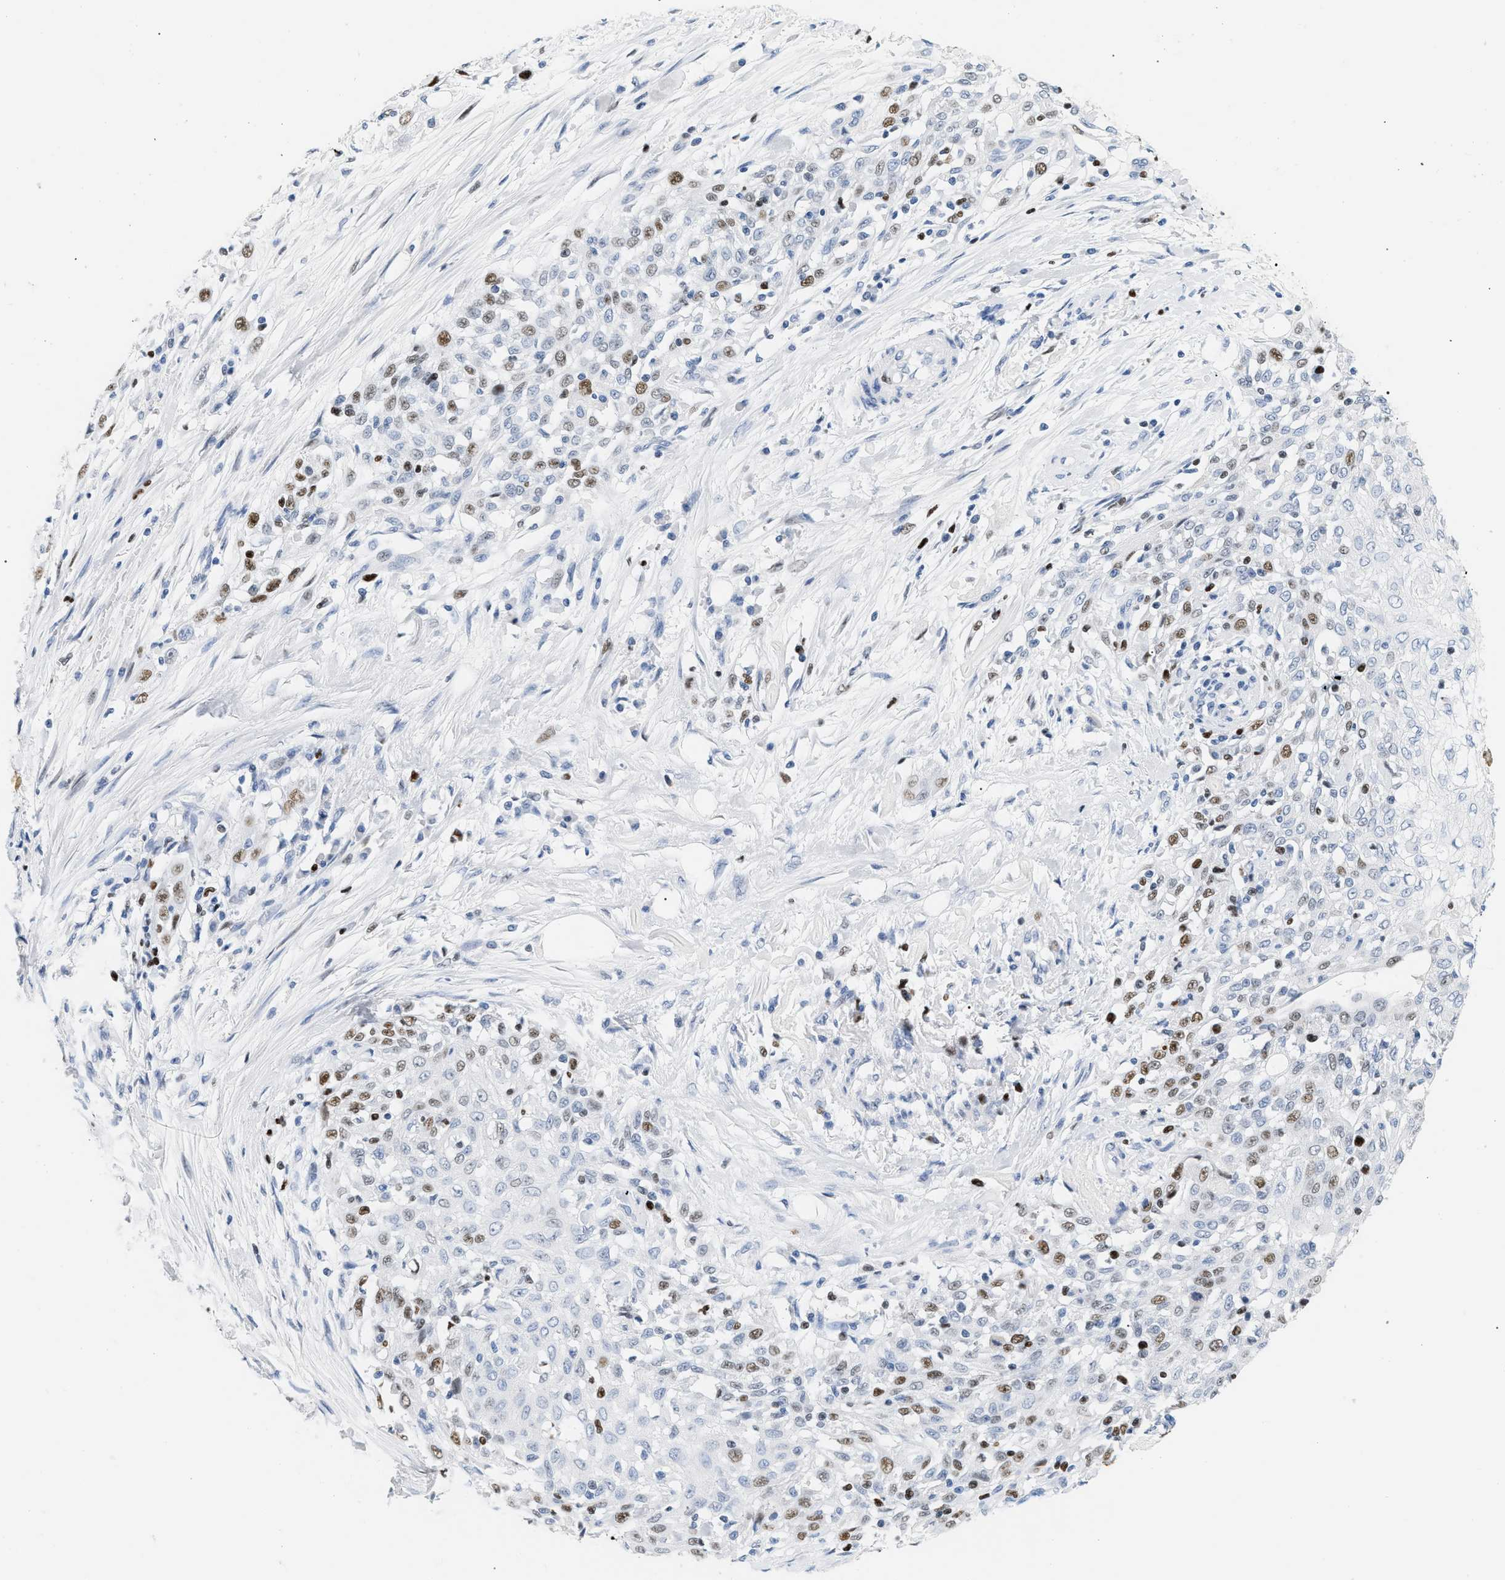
{"staining": {"intensity": "moderate", "quantity": "25%-75%", "location": "nuclear"}, "tissue": "skin cancer", "cell_type": "Tumor cells", "image_type": "cancer", "snomed": [{"axis": "morphology", "description": "Squamous cell carcinoma, NOS"}, {"axis": "morphology", "description": "Squamous cell carcinoma, metastatic, NOS"}, {"axis": "topography", "description": "Skin"}, {"axis": "topography", "description": "Lymph node"}], "caption": "Immunohistochemical staining of human skin squamous cell carcinoma exhibits moderate nuclear protein expression in approximately 25%-75% of tumor cells. The staining is performed using DAB brown chromogen to label protein expression. The nuclei are counter-stained blue using hematoxylin.", "gene": "MCM7", "patient": {"sex": "male", "age": 75}}